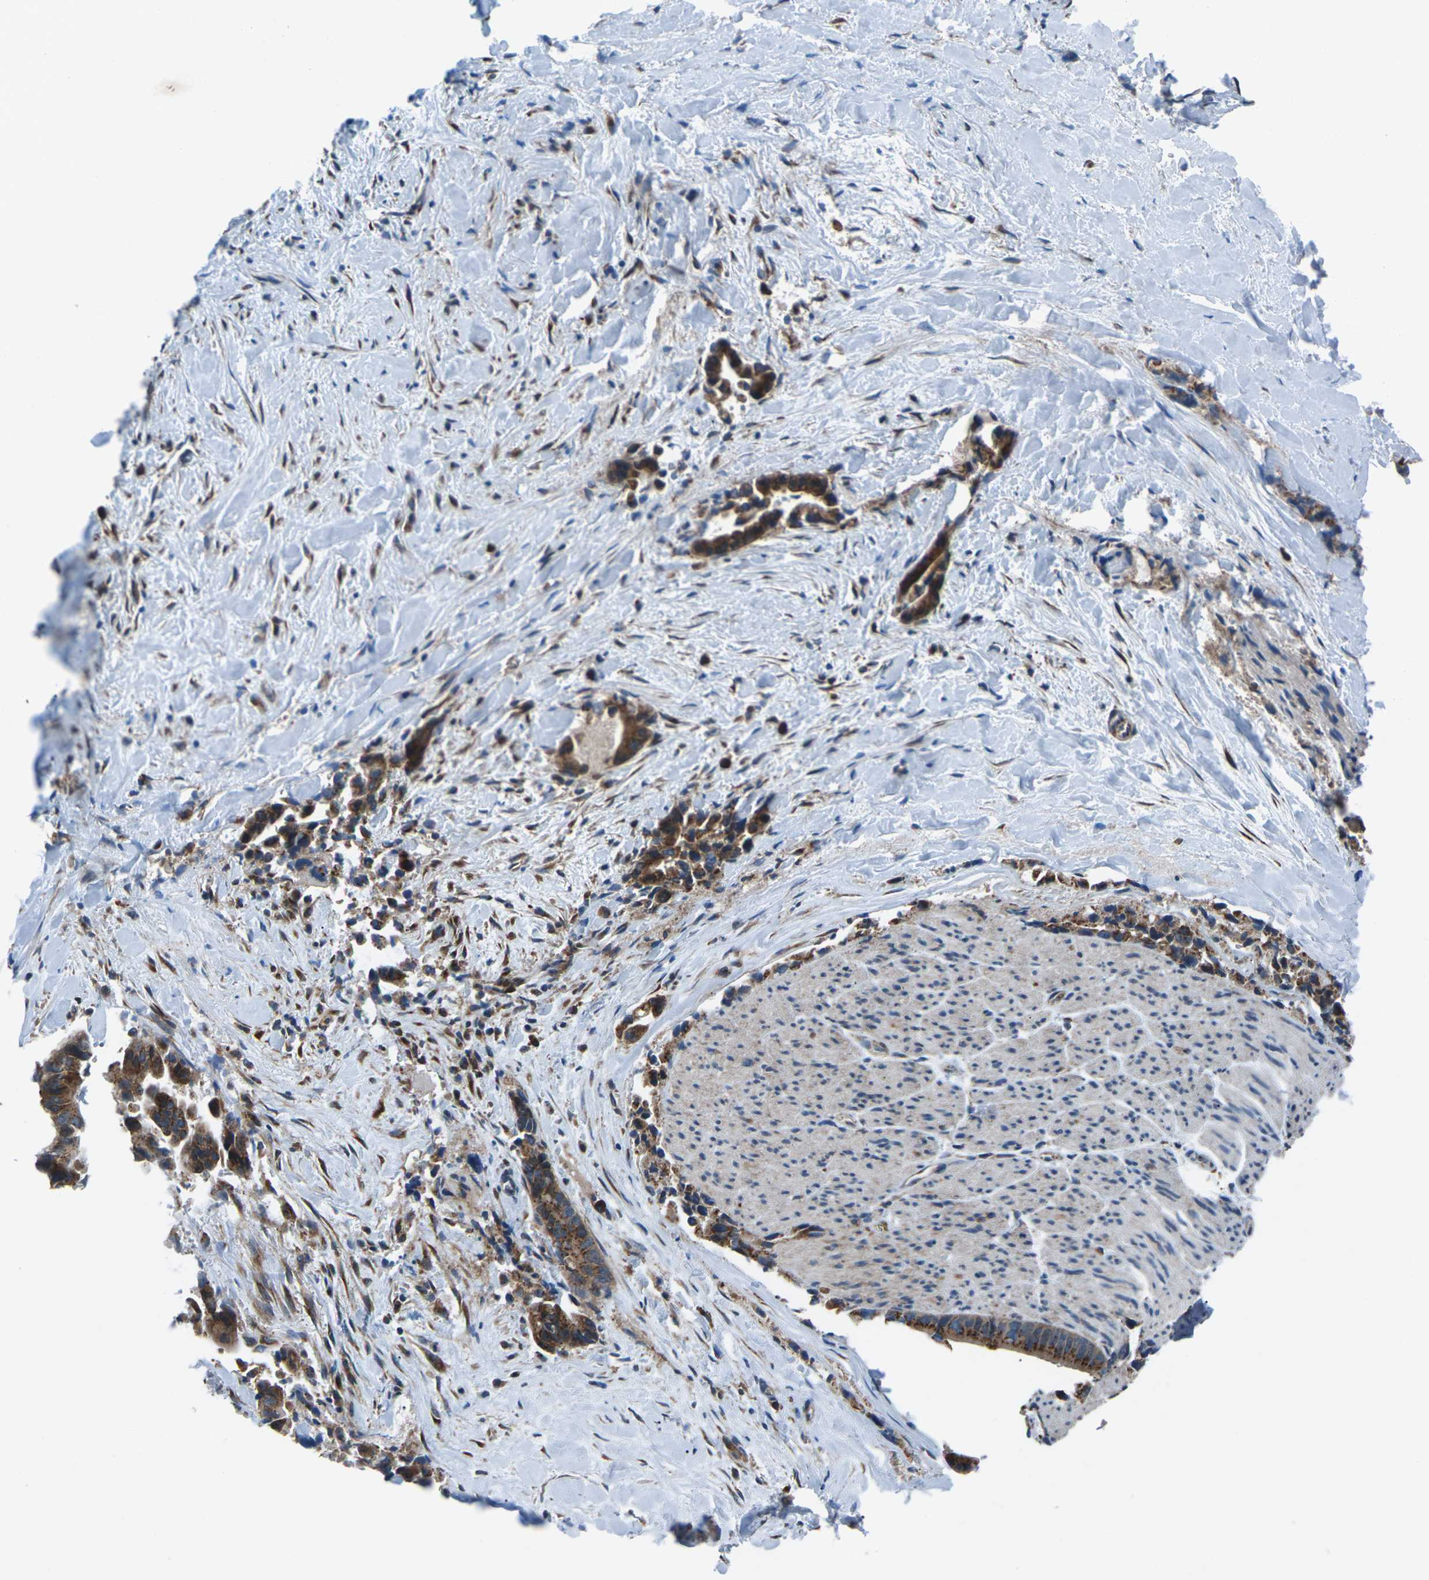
{"staining": {"intensity": "strong", "quantity": ">75%", "location": "cytoplasmic/membranous"}, "tissue": "liver cancer", "cell_type": "Tumor cells", "image_type": "cancer", "snomed": [{"axis": "morphology", "description": "Cholangiocarcinoma"}, {"axis": "topography", "description": "Liver"}], "caption": "Liver cancer (cholangiocarcinoma) was stained to show a protein in brown. There is high levels of strong cytoplasmic/membranous expression in approximately >75% of tumor cells.", "gene": "GABRP", "patient": {"sex": "female", "age": 55}}